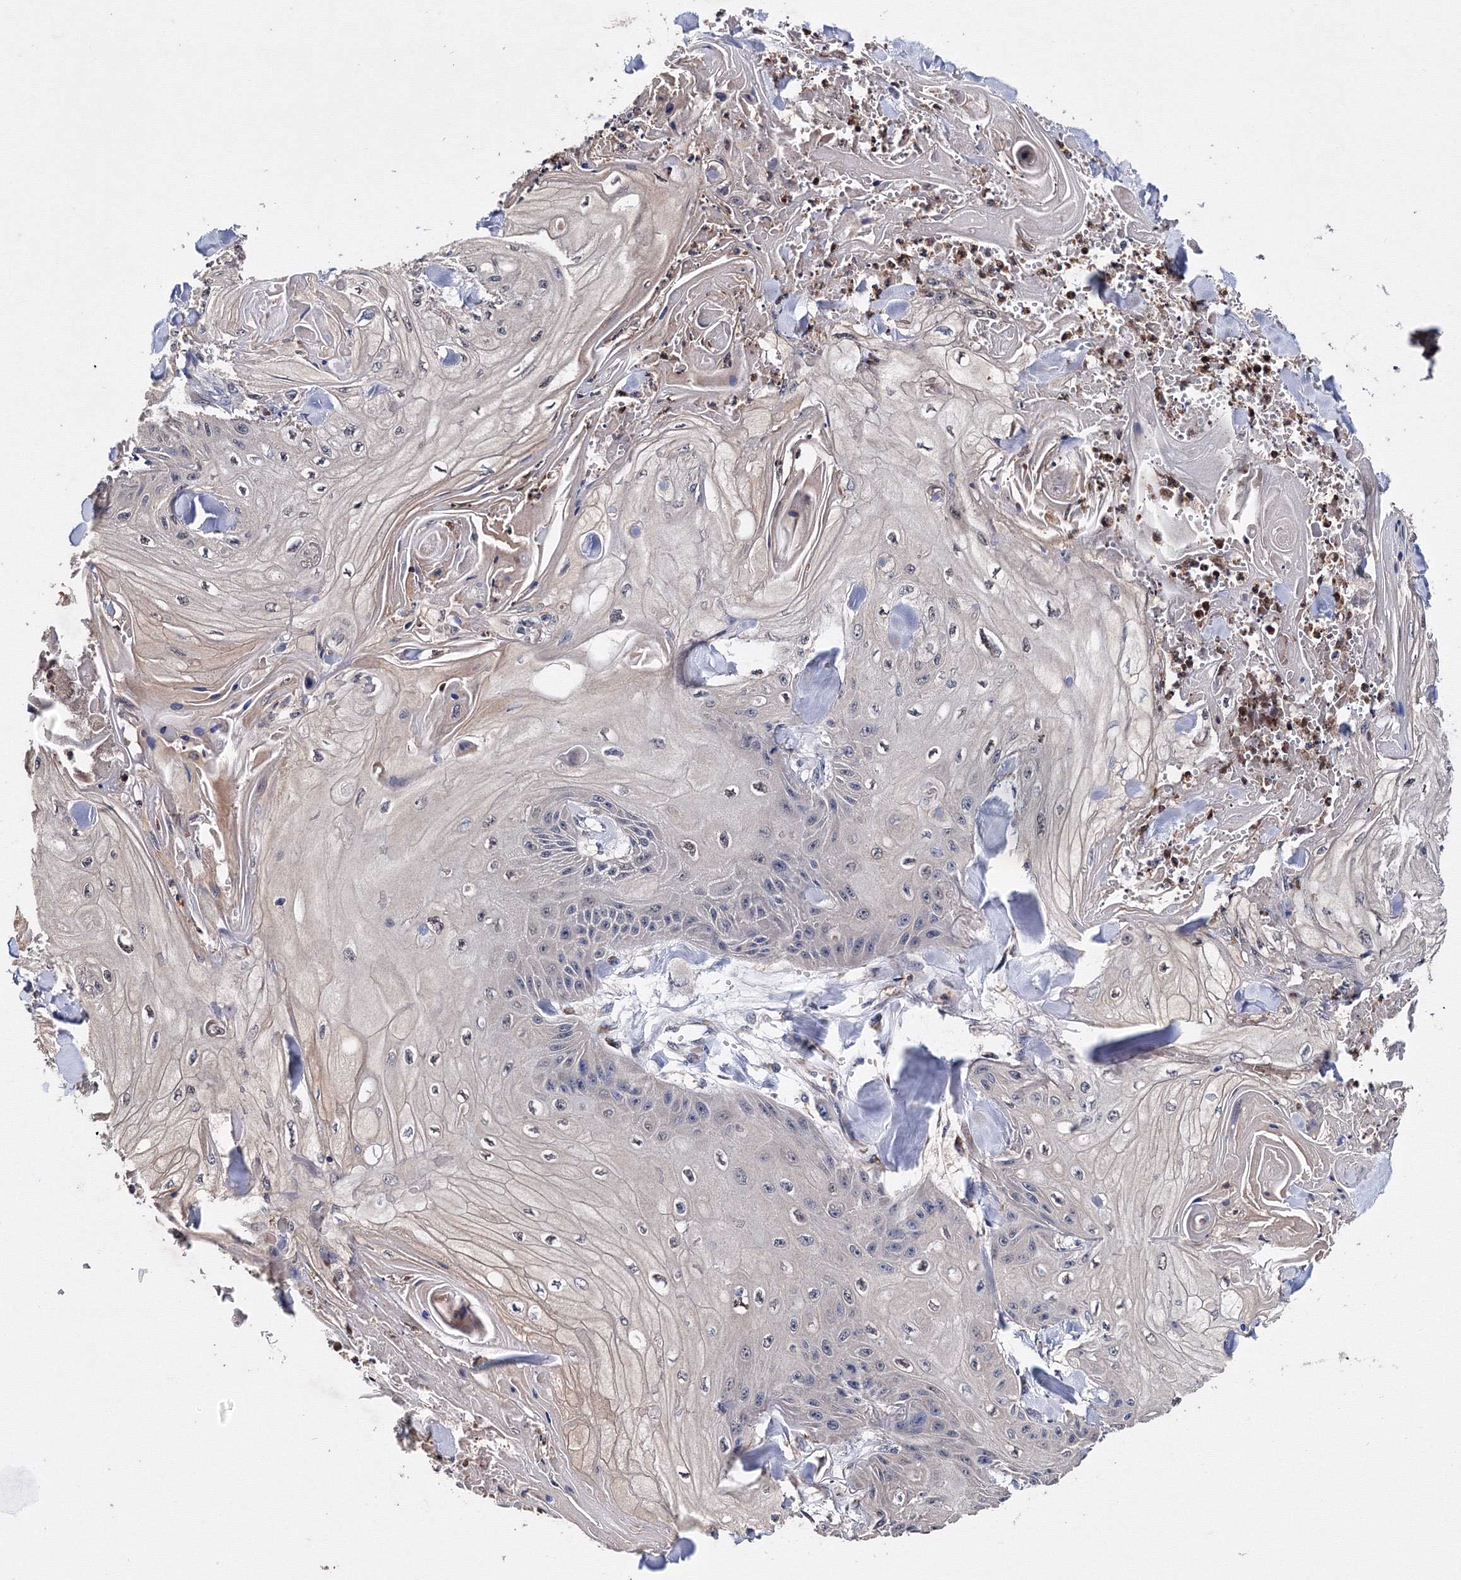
{"staining": {"intensity": "negative", "quantity": "none", "location": "none"}, "tissue": "skin cancer", "cell_type": "Tumor cells", "image_type": "cancer", "snomed": [{"axis": "morphology", "description": "Squamous cell carcinoma, NOS"}, {"axis": "topography", "description": "Skin"}], "caption": "A high-resolution photomicrograph shows IHC staining of skin cancer, which shows no significant expression in tumor cells.", "gene": "PHYKPL", "patient": {"sex": "male", "age": 74}}